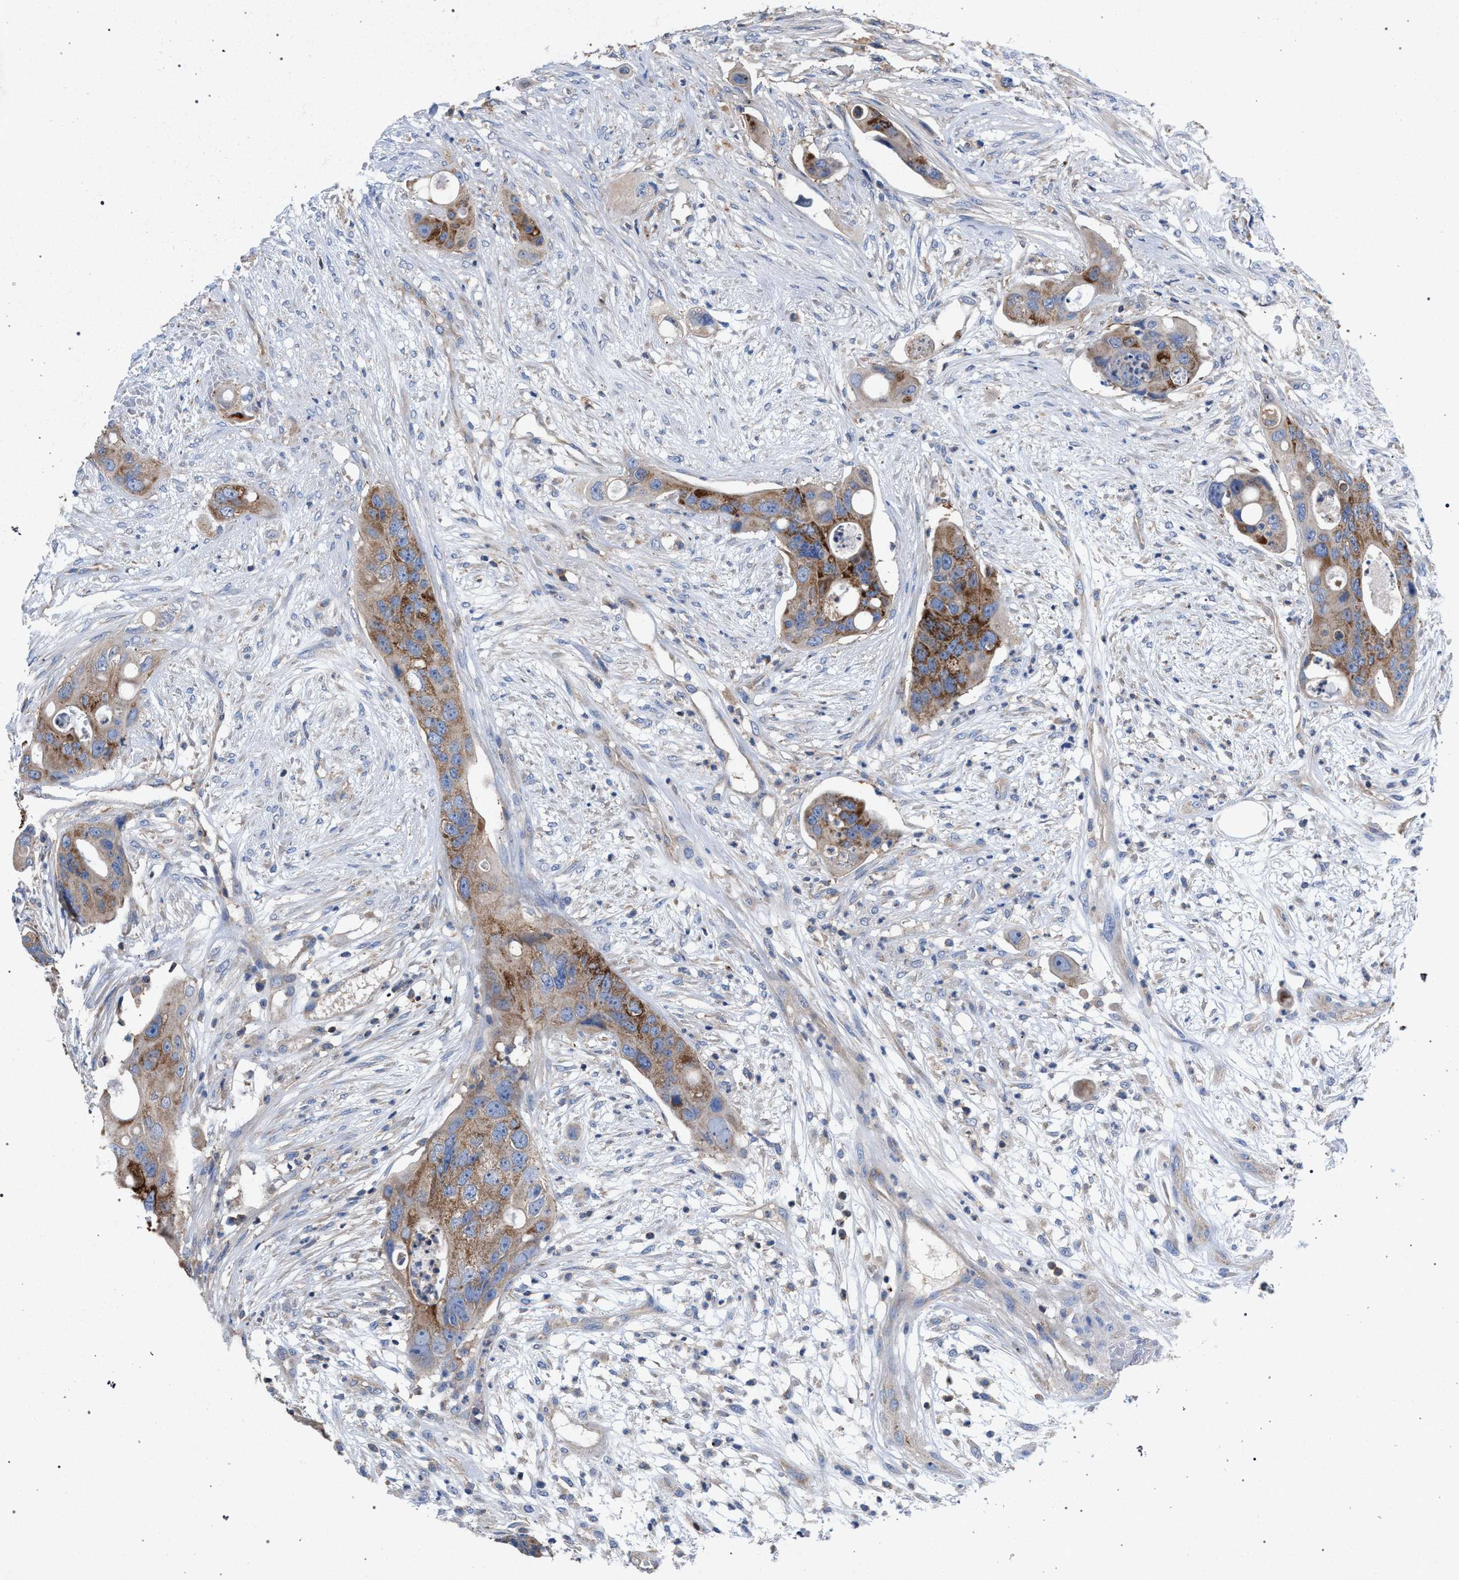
{"staining": {"intensity": "moderate", "quantity": ">75%", "location": "cytoplasmic/membranous"}, "tissue": "colorectal cancer", "cell_type": "Tumor cells", "image_type": "cancer", "snomed": [{"axis": "morphology", "description": "Adenocarcinoma, NOS"}, {"axis": "topography", "description": "Colon"}], "caption": "IHC (DAB) staining of human adenocarcinoma (colorectal) exhibits moderate cytoplasmic/membranous protein expression in about >75% of tumor cells.", "gene": "VPS13A", "patient": {"sex": "female", "age": 57}}